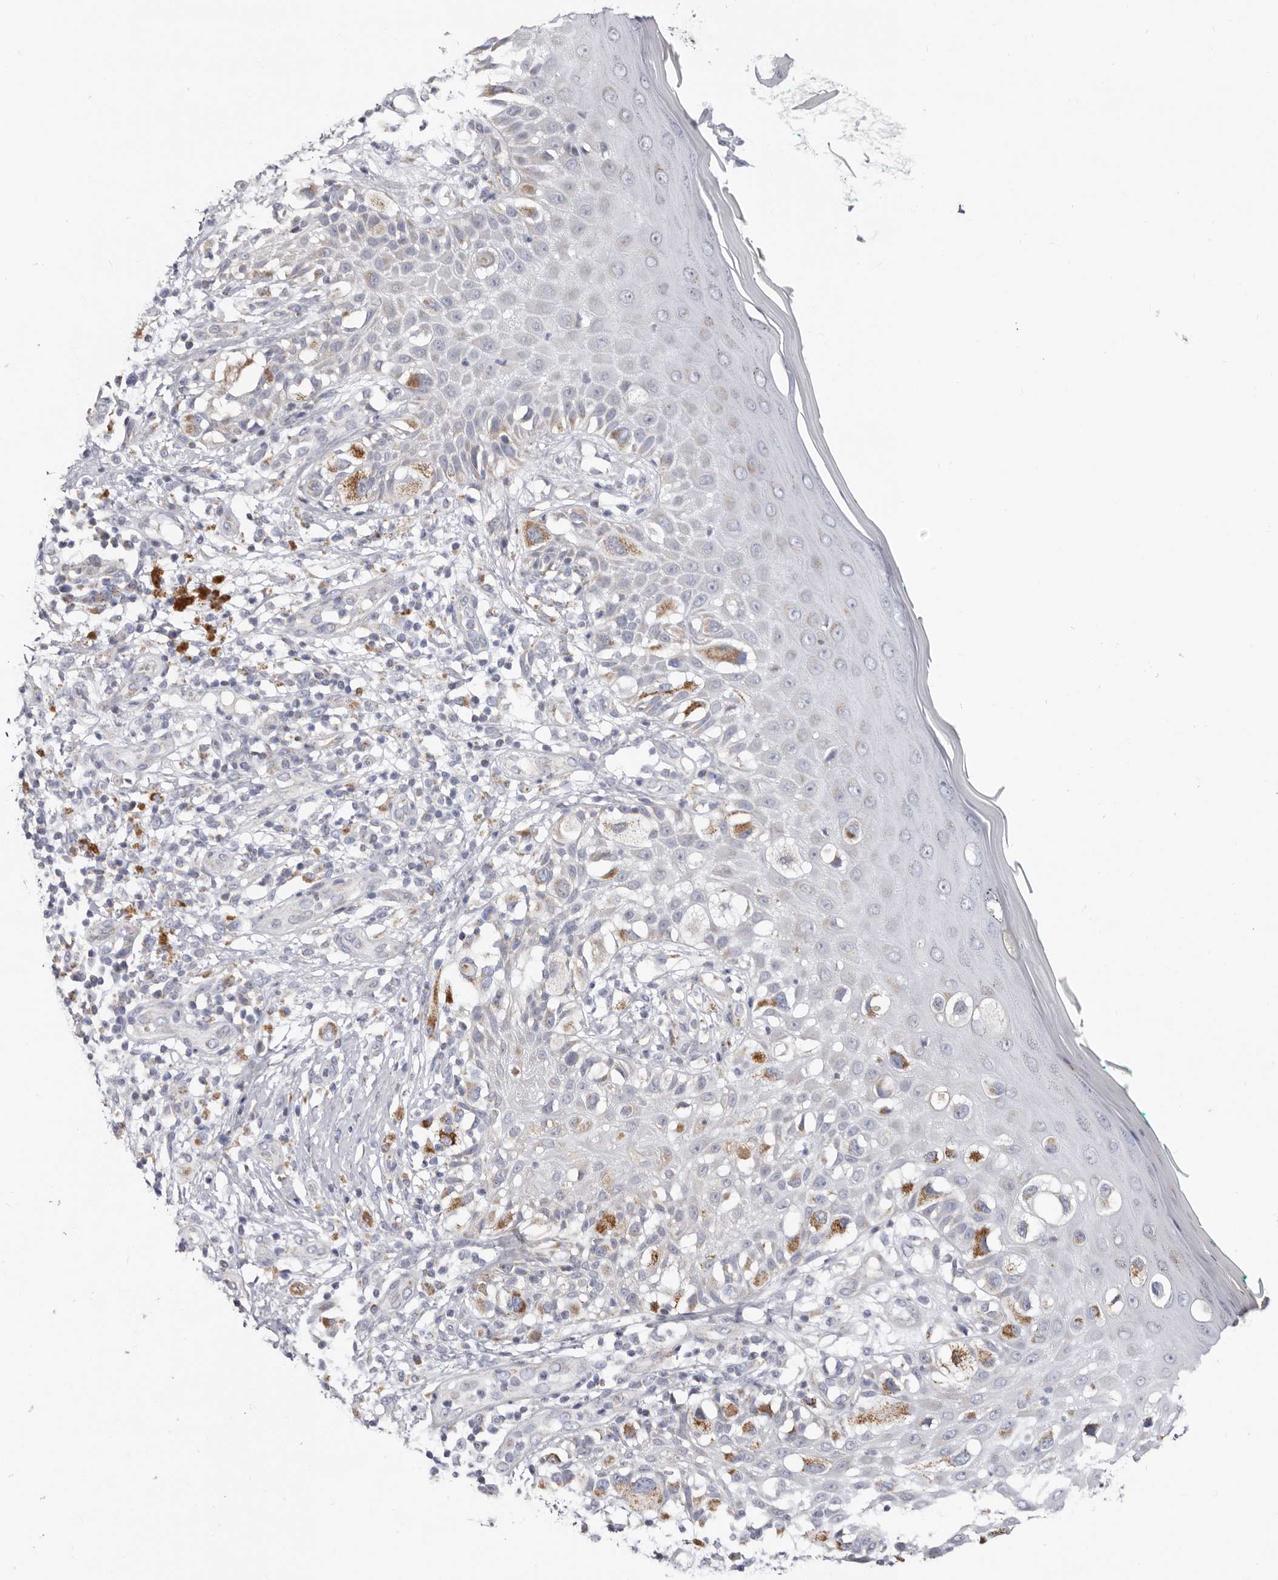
{"staining": {"intensity": "moderate", "quantity": "<25%", "location": "cytoplasmic/membranous"}, "tissue": "melanoma", "cell_type": "Tumor cells", "image_type": "cancer", "snomed": [{"axis": "morphology", "description": "Malignant melanoma, NOS"}, {"axis": "topography", "description": "Skin"}], "caption": "IHC of melanoma exhibits low levels of moderate cytoplasmic/membranous positivity in about <25% of tumor cells.", "gene": "RSPO2", "patient": {"sex": "female", "age": 81}}